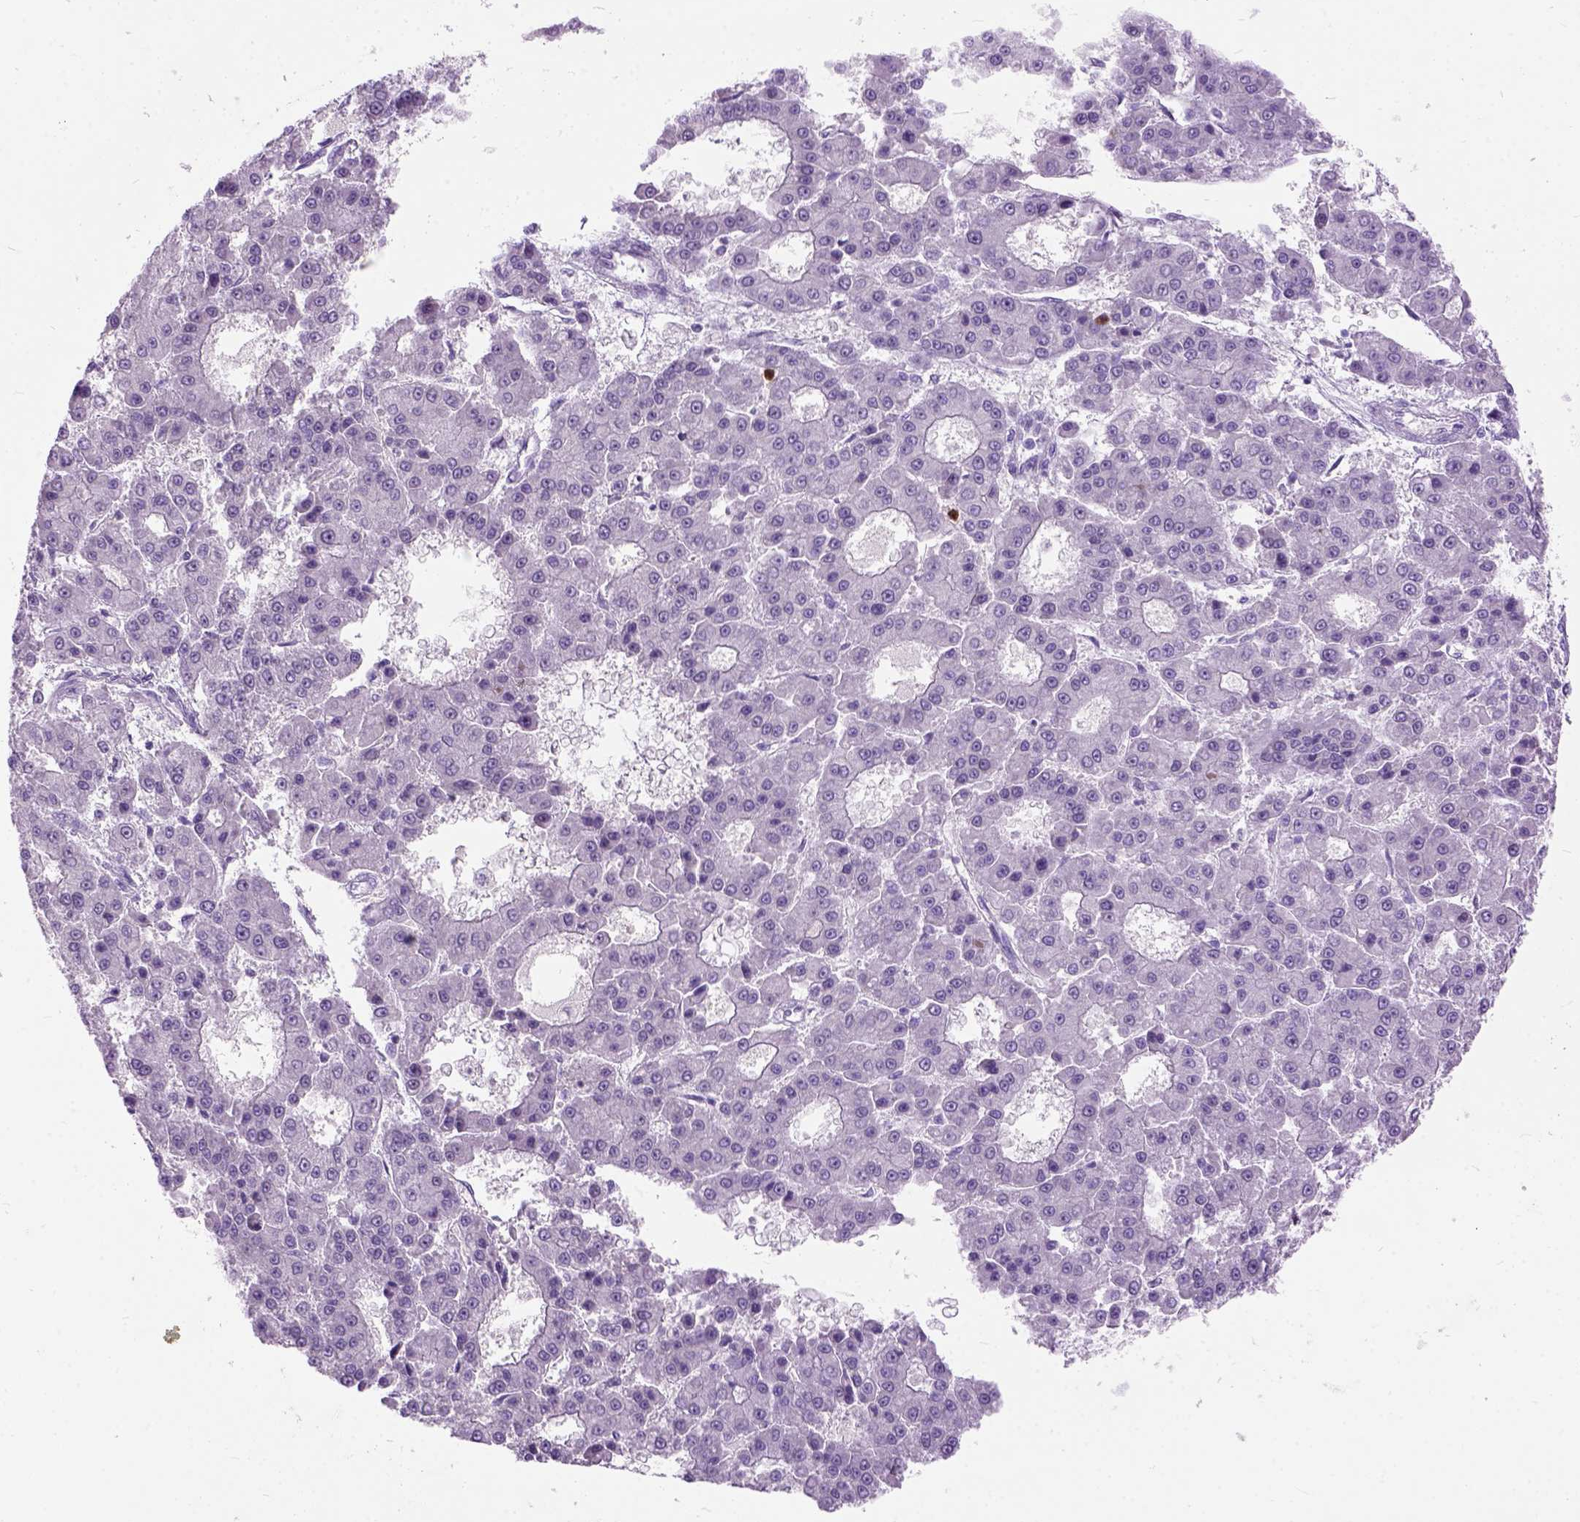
{"staining": {"intensity": "negative", "quantity": "none", "location": "none"}, "tissue": "liver cancer", "cell_type": "Tumor cells", "image_type": "cancer", "snomed": [{"axis": "morphology", "description": "Carcinoma, Hepatocellular, NOS"}, {"axis": "topography", "description": "Liver"}], "caption": "Immunohistochemistry (IHC) histopathology image of liver cancer stained for a protein (brown), which demonstrates no staining in tumor cells. (Brightfield microscopy of DAB immunohistochemistry at high magnification).", "gene": "MAPT", "patient": {"sex": "male", "age": 70}}